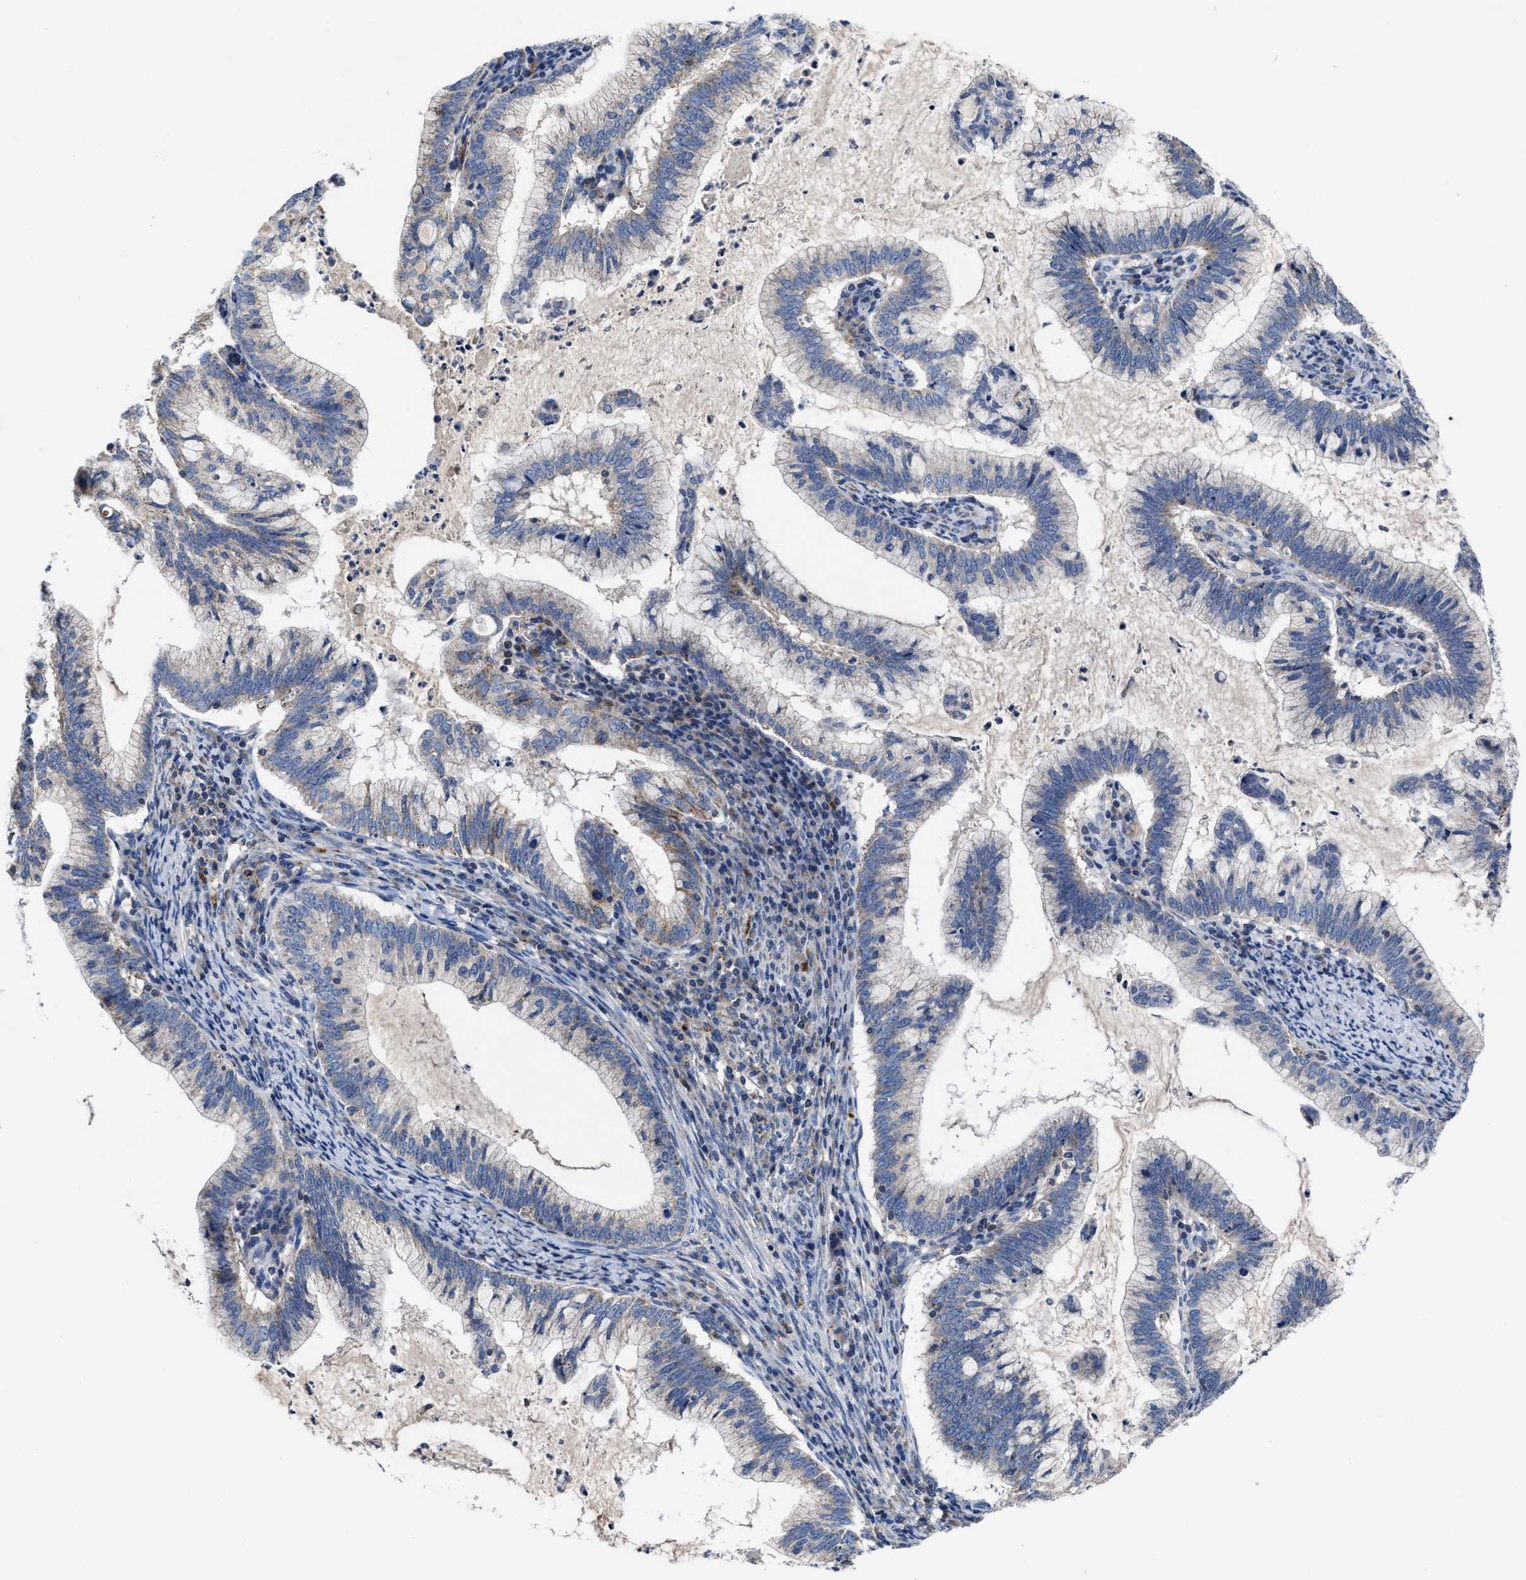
{"staining": {"intensity": "weak", "quantity": "<25%", "location": "cytoplasmic/membranous"}, "tissue": "cervical cancer", "cell_type": "Tumor cells", "image_type": "cancer", "snomed": [{"axis": "morphology", "description": "Adenocarcinoma, NOS"}, {"axis": "topography", "description": "Cervix"}], "caption": "Cervical cancer was stained to show a protein in brown. There is no significant expression in tumor cells. (IHC, brightfield microscopy, high magnification).", "gene": "CACNA1D", "patient": {"sex": "female", "age": 36}}